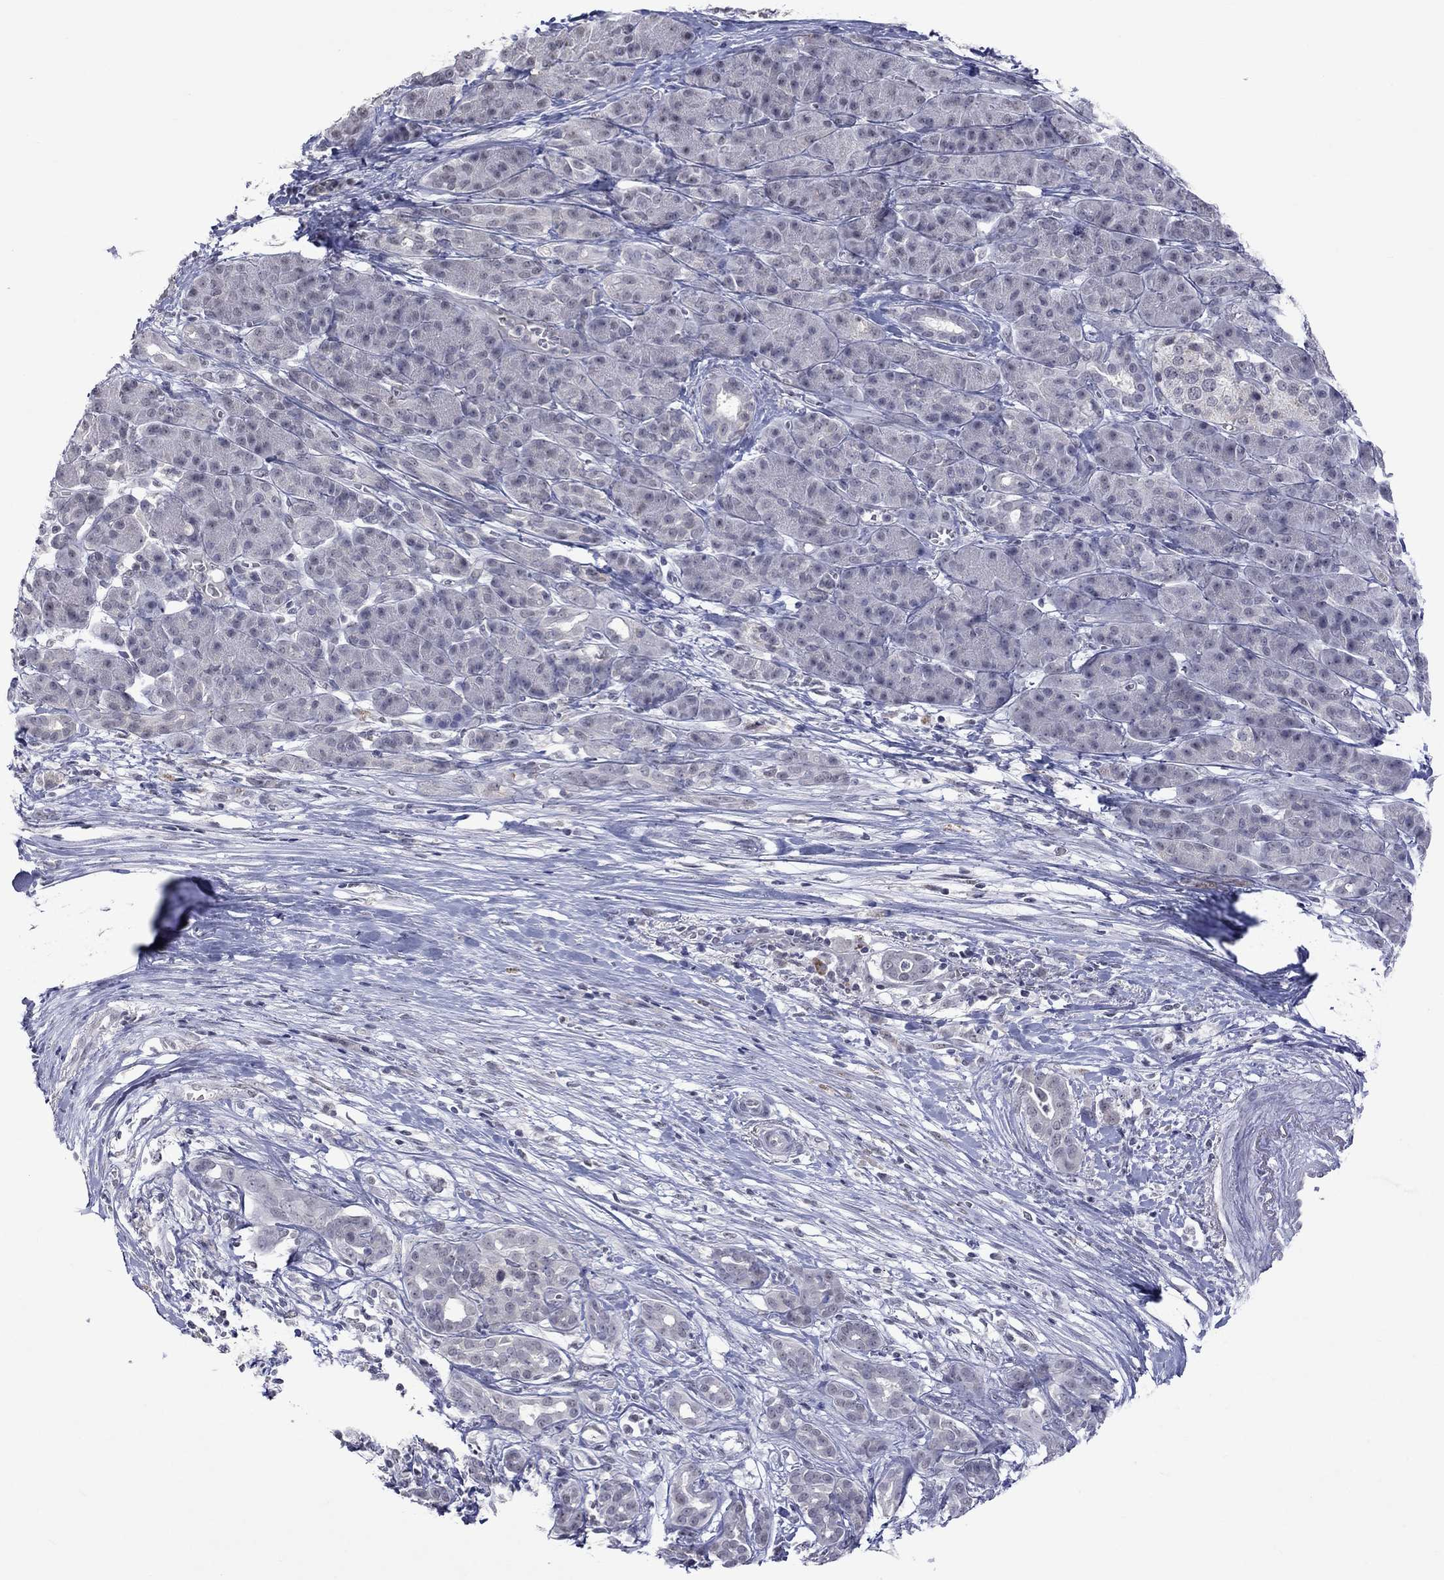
{"staining": {"intensity": "negative", "quantity": "none", "location": "none"}, "tissue": "pancreatic cancer", "cell_type": "Tumor cells", "image_type": "cancer", "snomed": [{"axis": "morphology", "description": "Adenocarcinoma, NOS"}, {"axis": "topography", "description": "Pancreas"}], "caption": "The IHC histopathology image has no significant staining in tumor cells of pancreatic cancer (adenocarcinoma) tissue. Nuclei are stained in blue.", "gene": "TMEM143", "patient": {"sex": "male", "age": 61}}